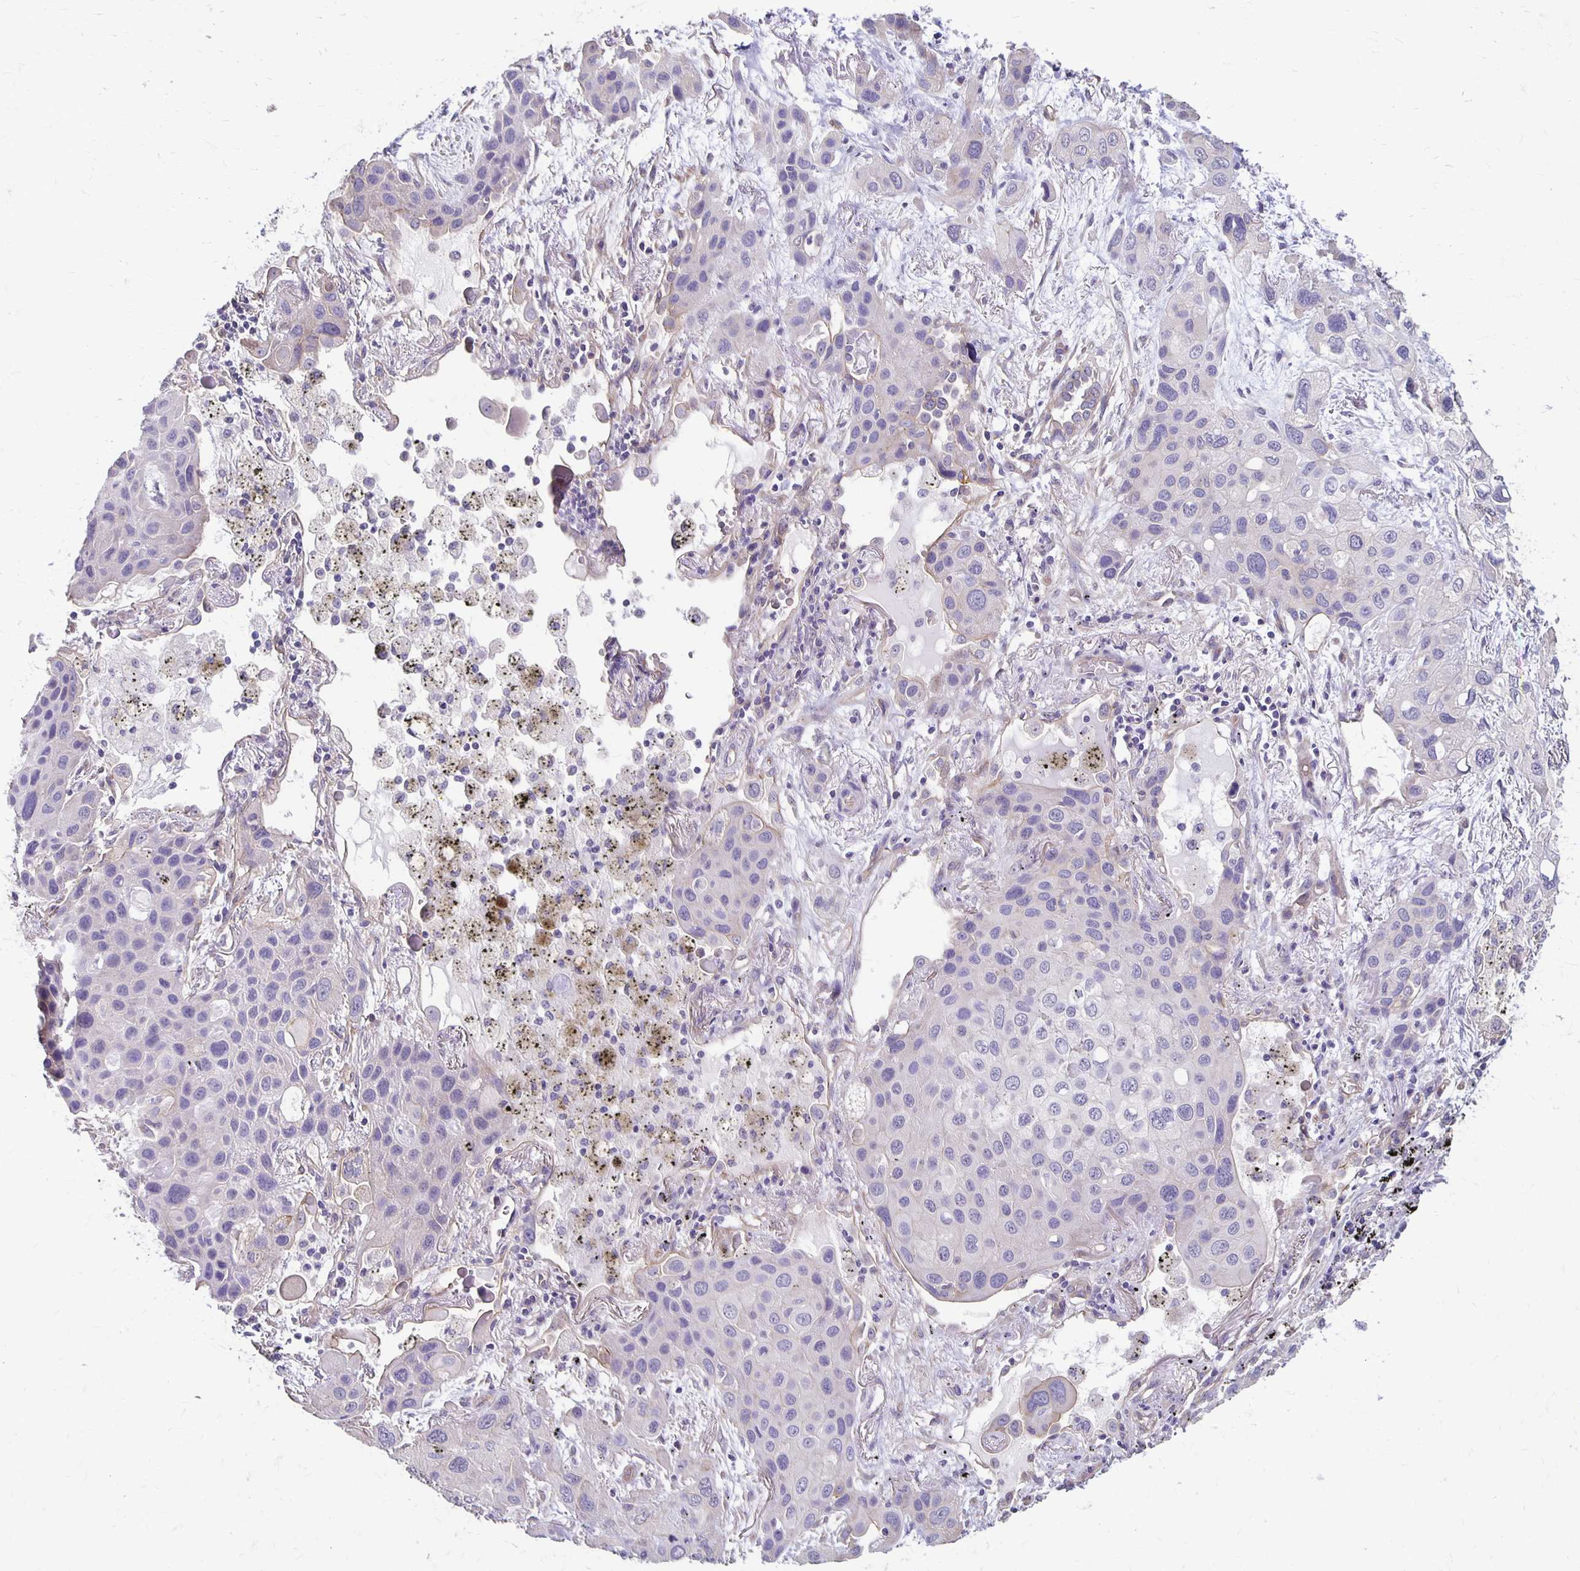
{"staining": {"intensity": "negative", "quantity": "none", "location": "none"}, "tissue": "lung cancer", "cell_type": "Tumor cells", "image_type": "cancer", "snomed": [{"axis": "morphology", "description": "Squamous cell carcinoma, NOS"}, {"axis": "morphology", "description": "Squamous cell carcinoma, metastatic, NOS"}, {"axis": "topography", "description": "Lung"}], "caption": "The immunohistochemistry (IHC) photomicrograph has no significant staining in tumor cells of squamous cell carcinoma (lung) tissue. The staining was performed using DAB (3,3'-diaminobenzidine) to visualize the protein expression in brown, while the nuclei were stained in blue with hematoxylin (Magnification: 20x).", "gene": "PPP1R3E", "patient": {"sex": "male", "age": 59}}